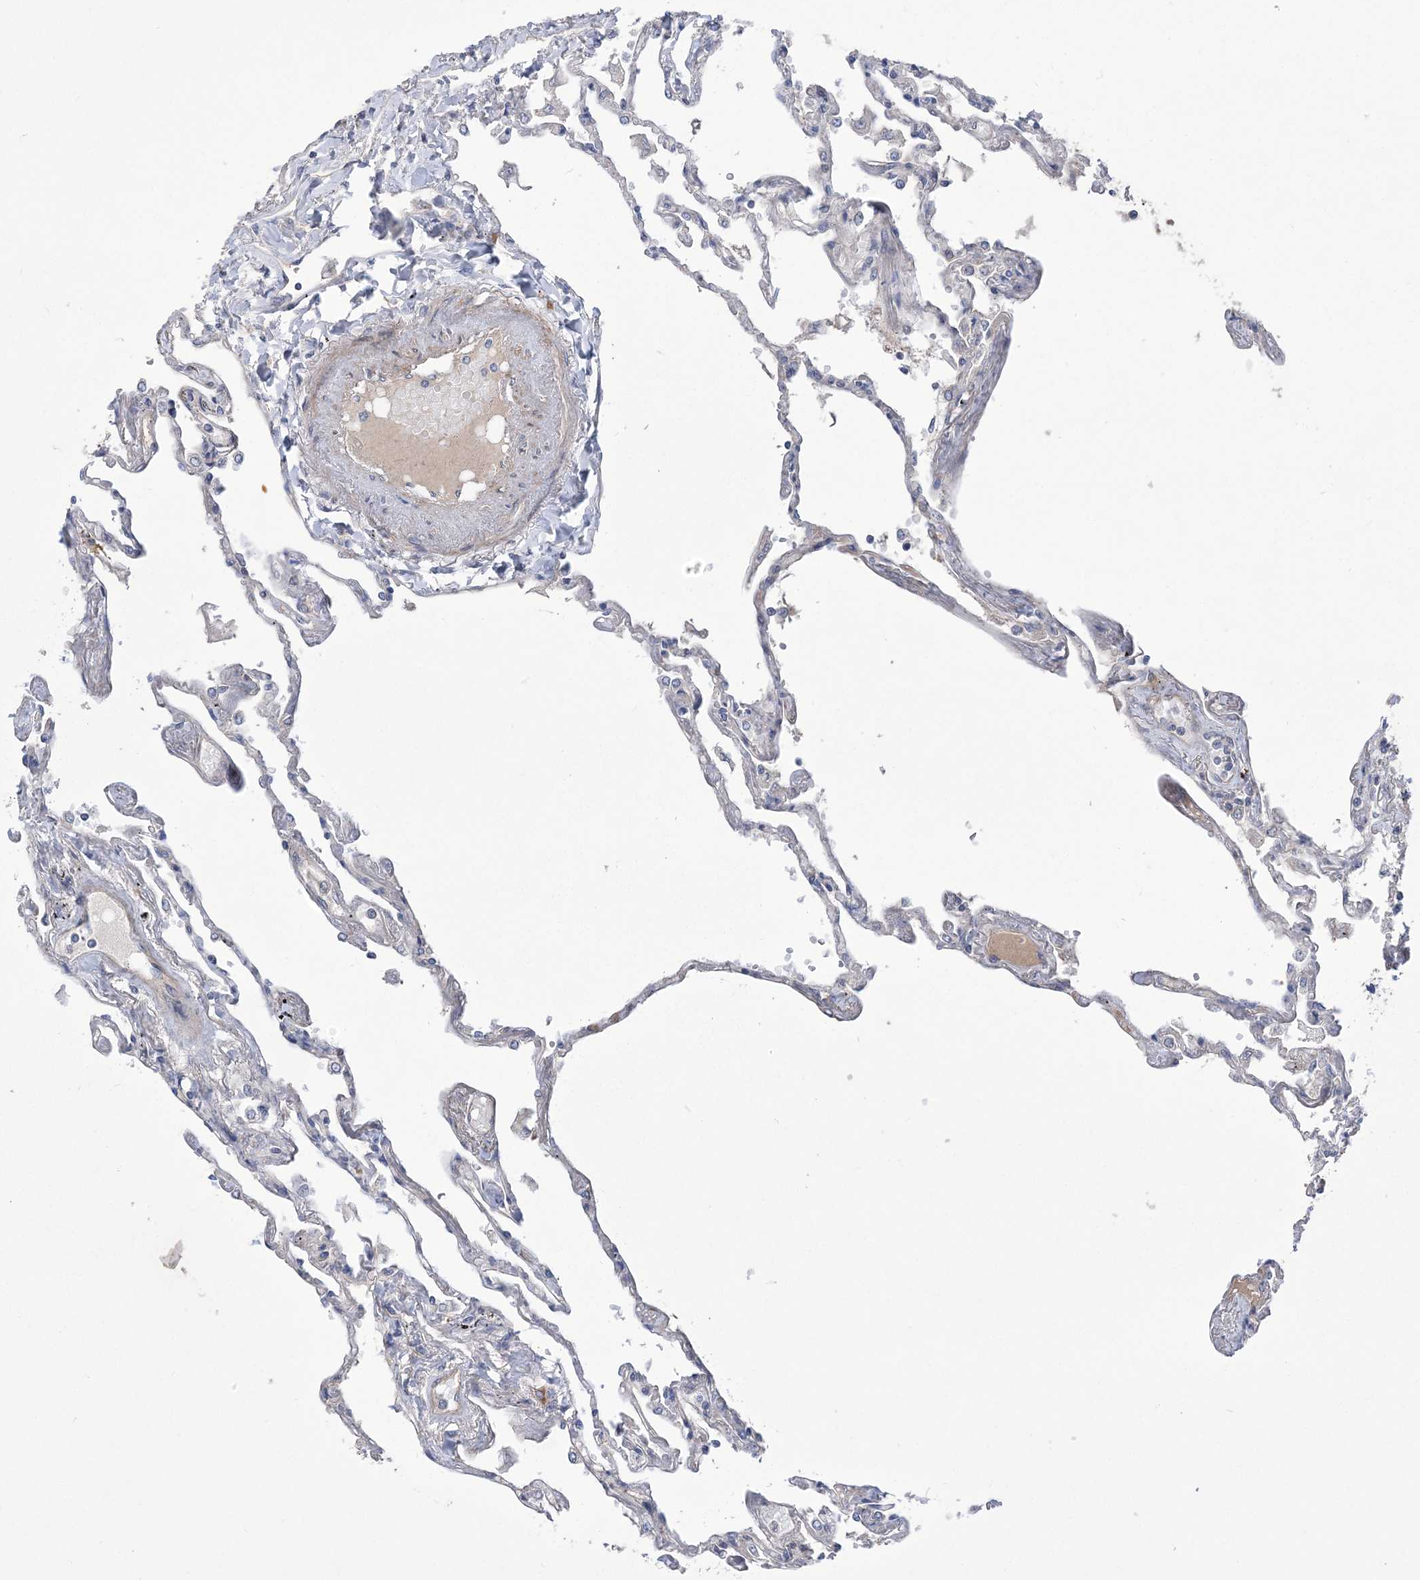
{"staining": {"intensity": "negative", "quantity": "none", "location": "none"}, "tissue": "lung", "cell_type": "Alveolar cells", "image_type": "normal", "snomed": [{"axis": "morphology", "description": "Normal tissue, NOS"}, {"axis": "topography", "description": "Lung"}], "caption": "Immunohistochemistry (IHC) histopathology image of unremarkable lung: lung stained with DAB shows no significant protein staining in alveolar cells.", "gene": "MTRF1L", "patient": {"sex": "female", "age": 67}}